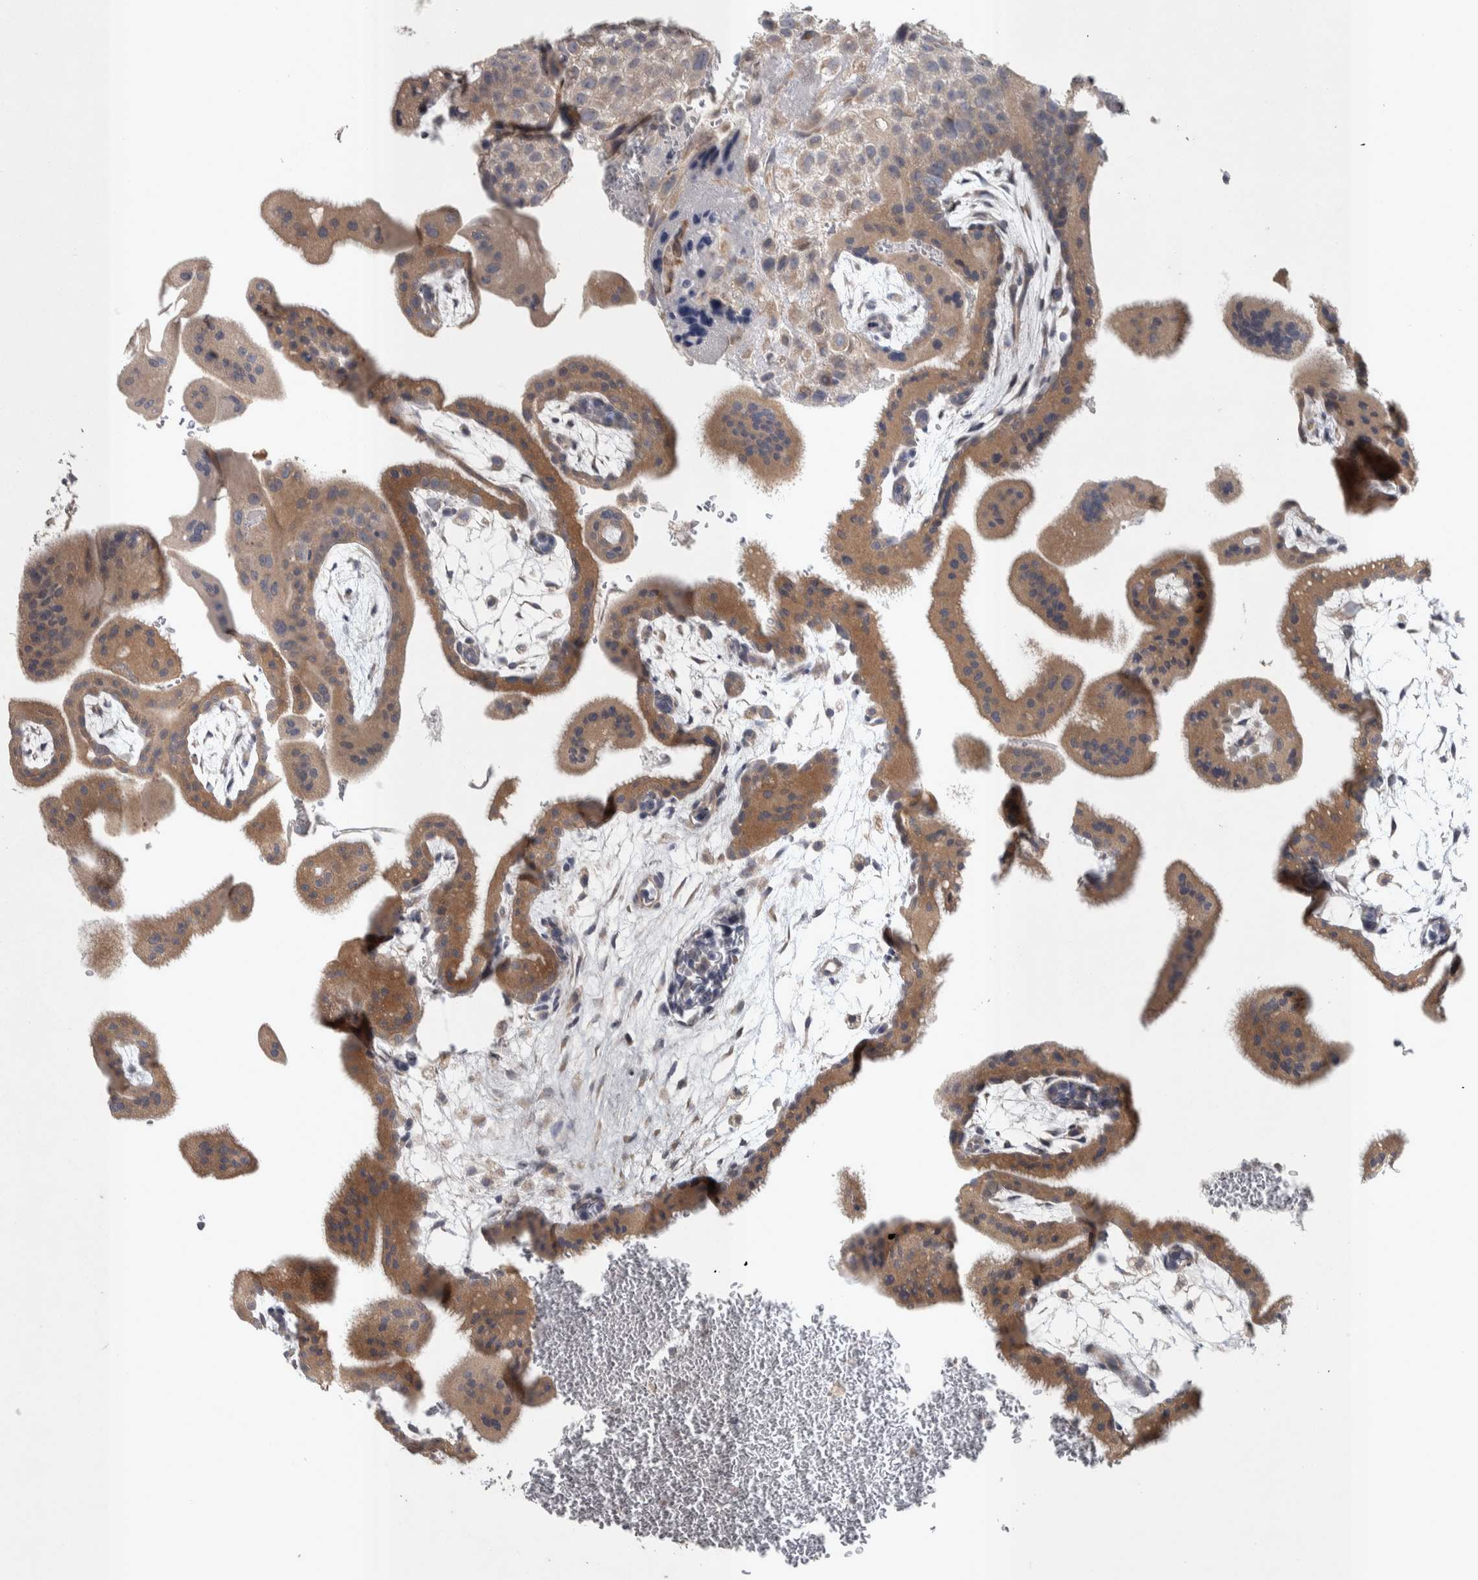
{"staining": {"intensity": "weak", "quantity": ">75%", "location": "cytoplasmic/membranous"}, "tissue": "placenta", "cell_type": "Decidual cells", "image_type": "normal", "snomed": [{"axis": "morphology", "description": "Normal tissue, NOS"}, {"axis": "topography", "description": "Placenta"}], "caption": "Immunohistochemistry (IHC) staining of benign placenta, which shows low levels of weak cytoplasmic/membranous positivity in approximately >75% of decidual cells indicating weak cytoplasmic/membranous protein expression. The staining was performed using DAB (3,3'-diaminobenzidine) (brown) for protein detection and nuclei were counterstained in hematoxylin (blue).", "gene": "SRP68", "patient": {"sex": "female", "age": 35}}